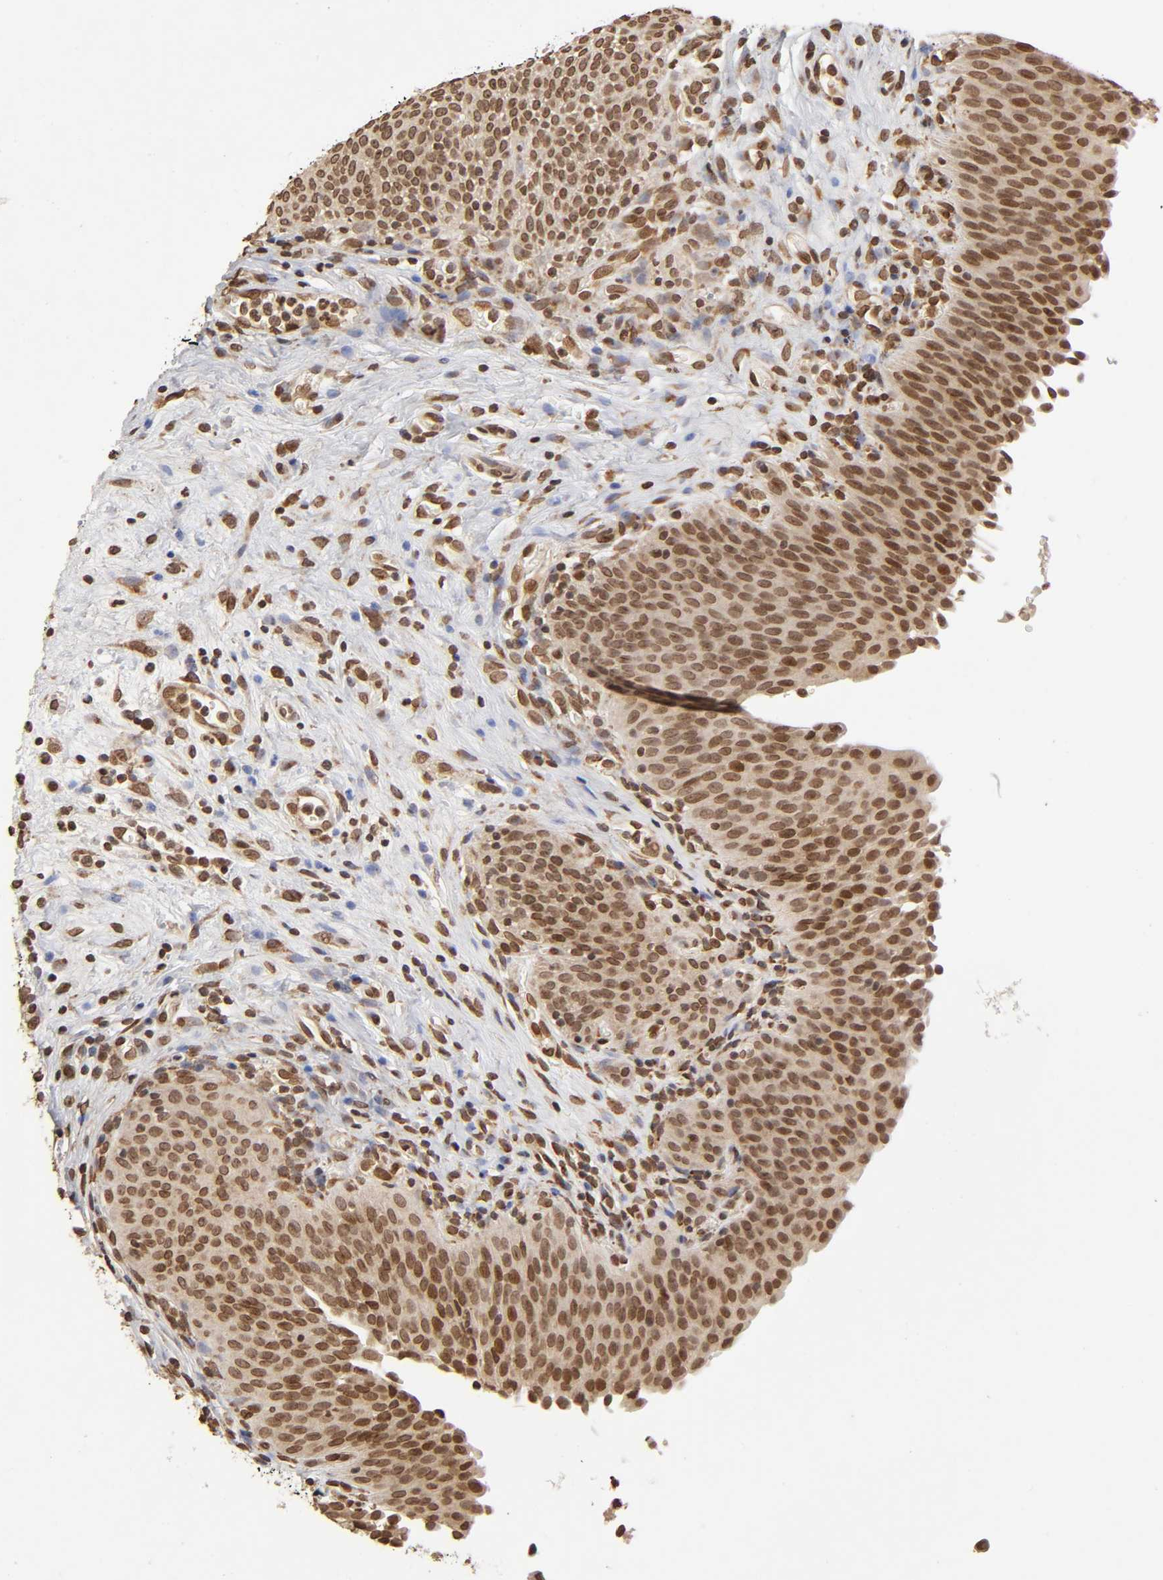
{"staining": {"intensity": "moderate", "quantity": ">75%", "location": "cytoplasmic/membranous,nuclear"}, "tissue": "urinary bladder", "cell_type": "Urothelial cells", "image_type": "normal", "snomed": [{"axis": "morphology", "description": "Normal tissue, NOS"}, {"axis": "morphology", "description": "Dysplasia, NOS"}, {"axis": "topography", "description": "Urinary bladder"}], "caption": "Urinary bladder stained for a protein reveals moderate cytoplasmic/membranous,nuclear positivity in urothelial cells. The staining is performed using DAB brown chromogen to label protein expression. The nuclei are counter-stained blue using hematoxylin.", "gene": "MLLT6", "patient": {"sex": "male", "age": 35}}